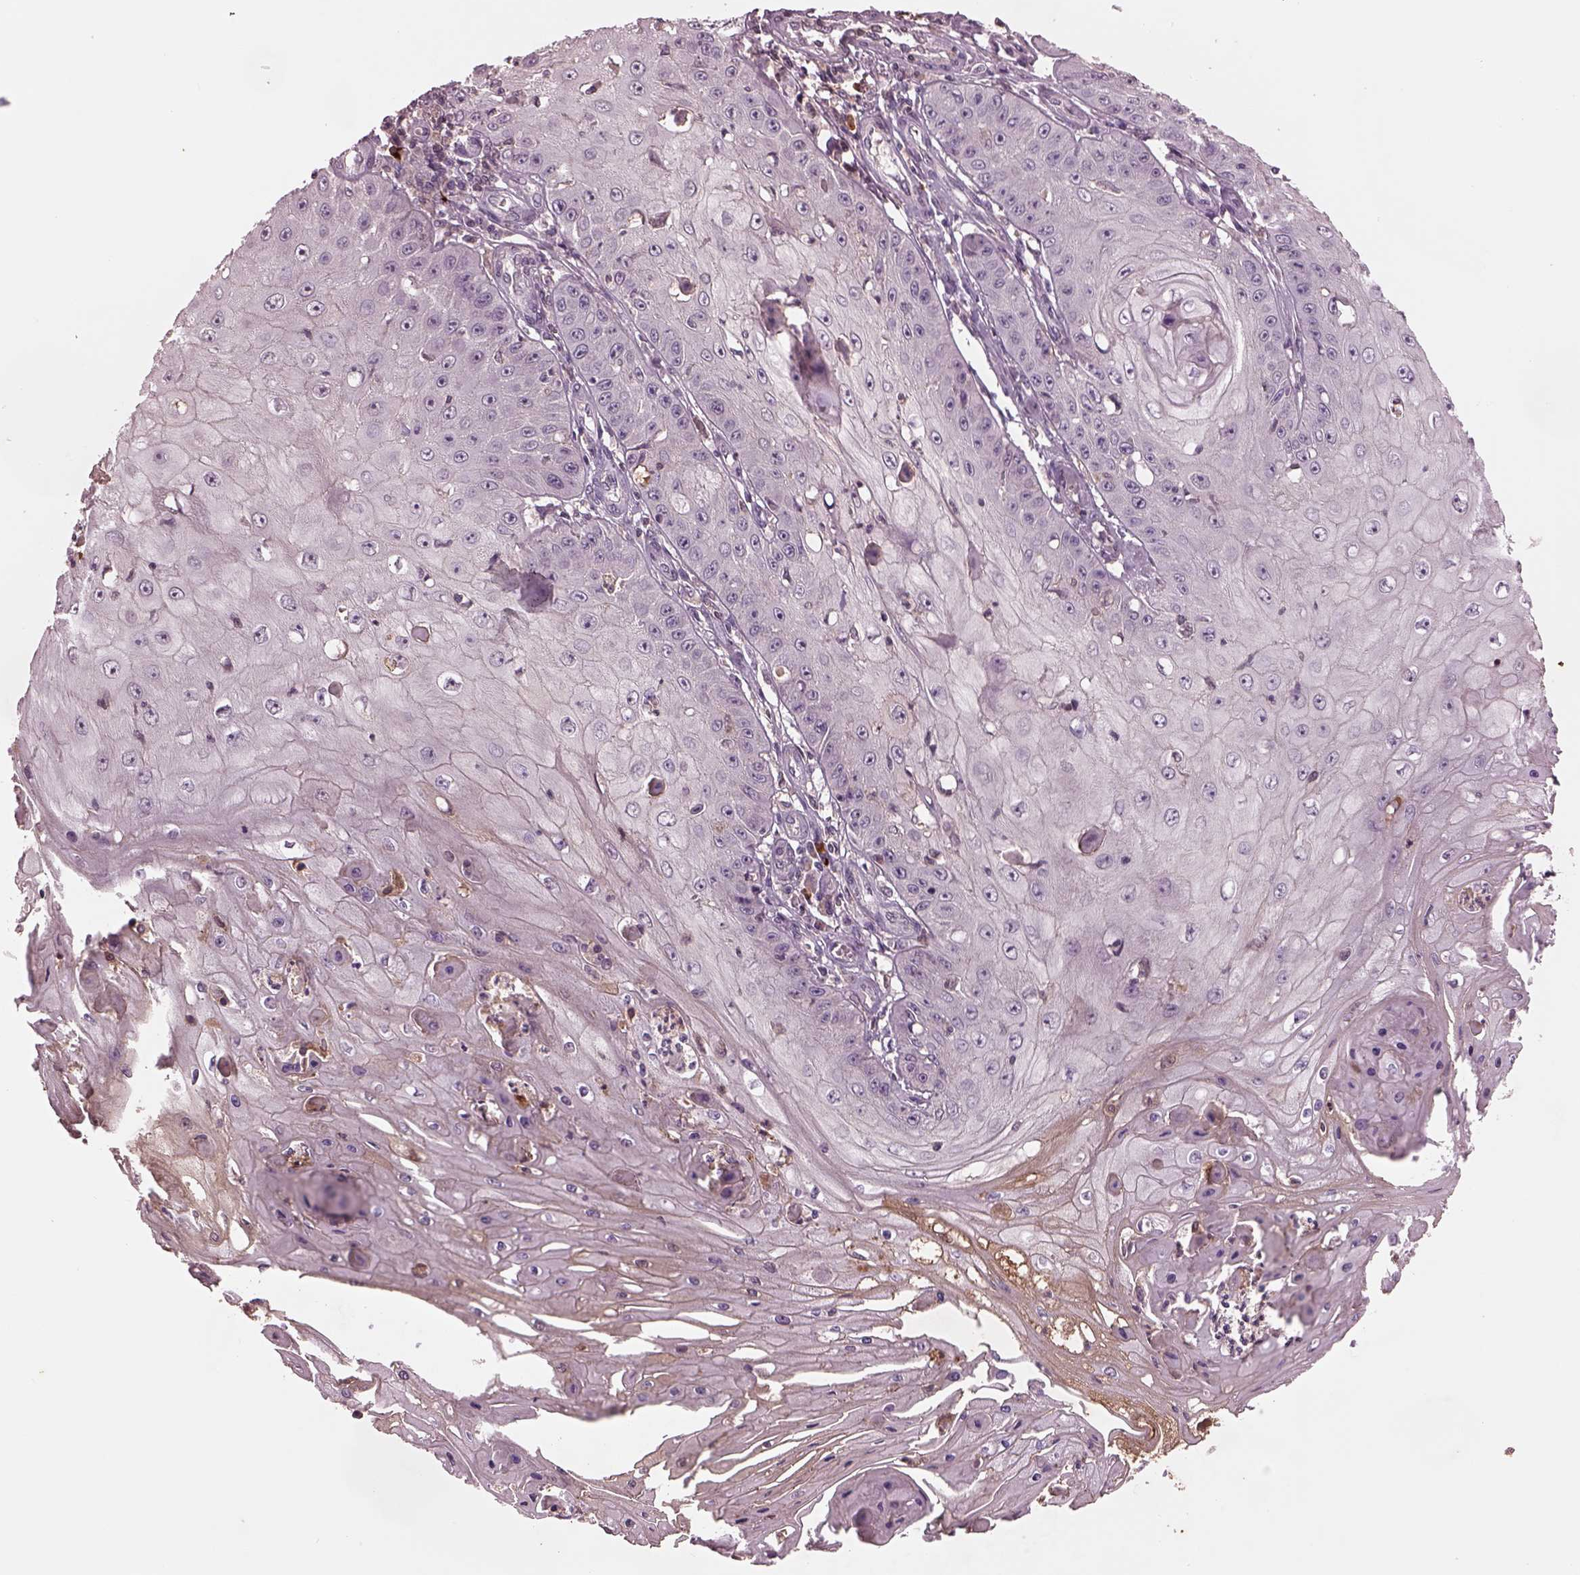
{"staining": {"intensity": "negative", "quantity": "none", "location": "none"}, "tissue": "skin cancer", "cell_type": "Tumor cells", "image_type": "cancer", "snomed": [{"axis": "morphology", "description": "Squamous cell carcinoma, NOS"}, {"axis": "topography", "description": "Skin"}], "caption": "Immunohistochemical staining of skin cancer (squamous cell carcinoma) shows no significant positivity in tumor cells.", "gene": "PTX4", "patient": {"sex": "male", "age": 70}}